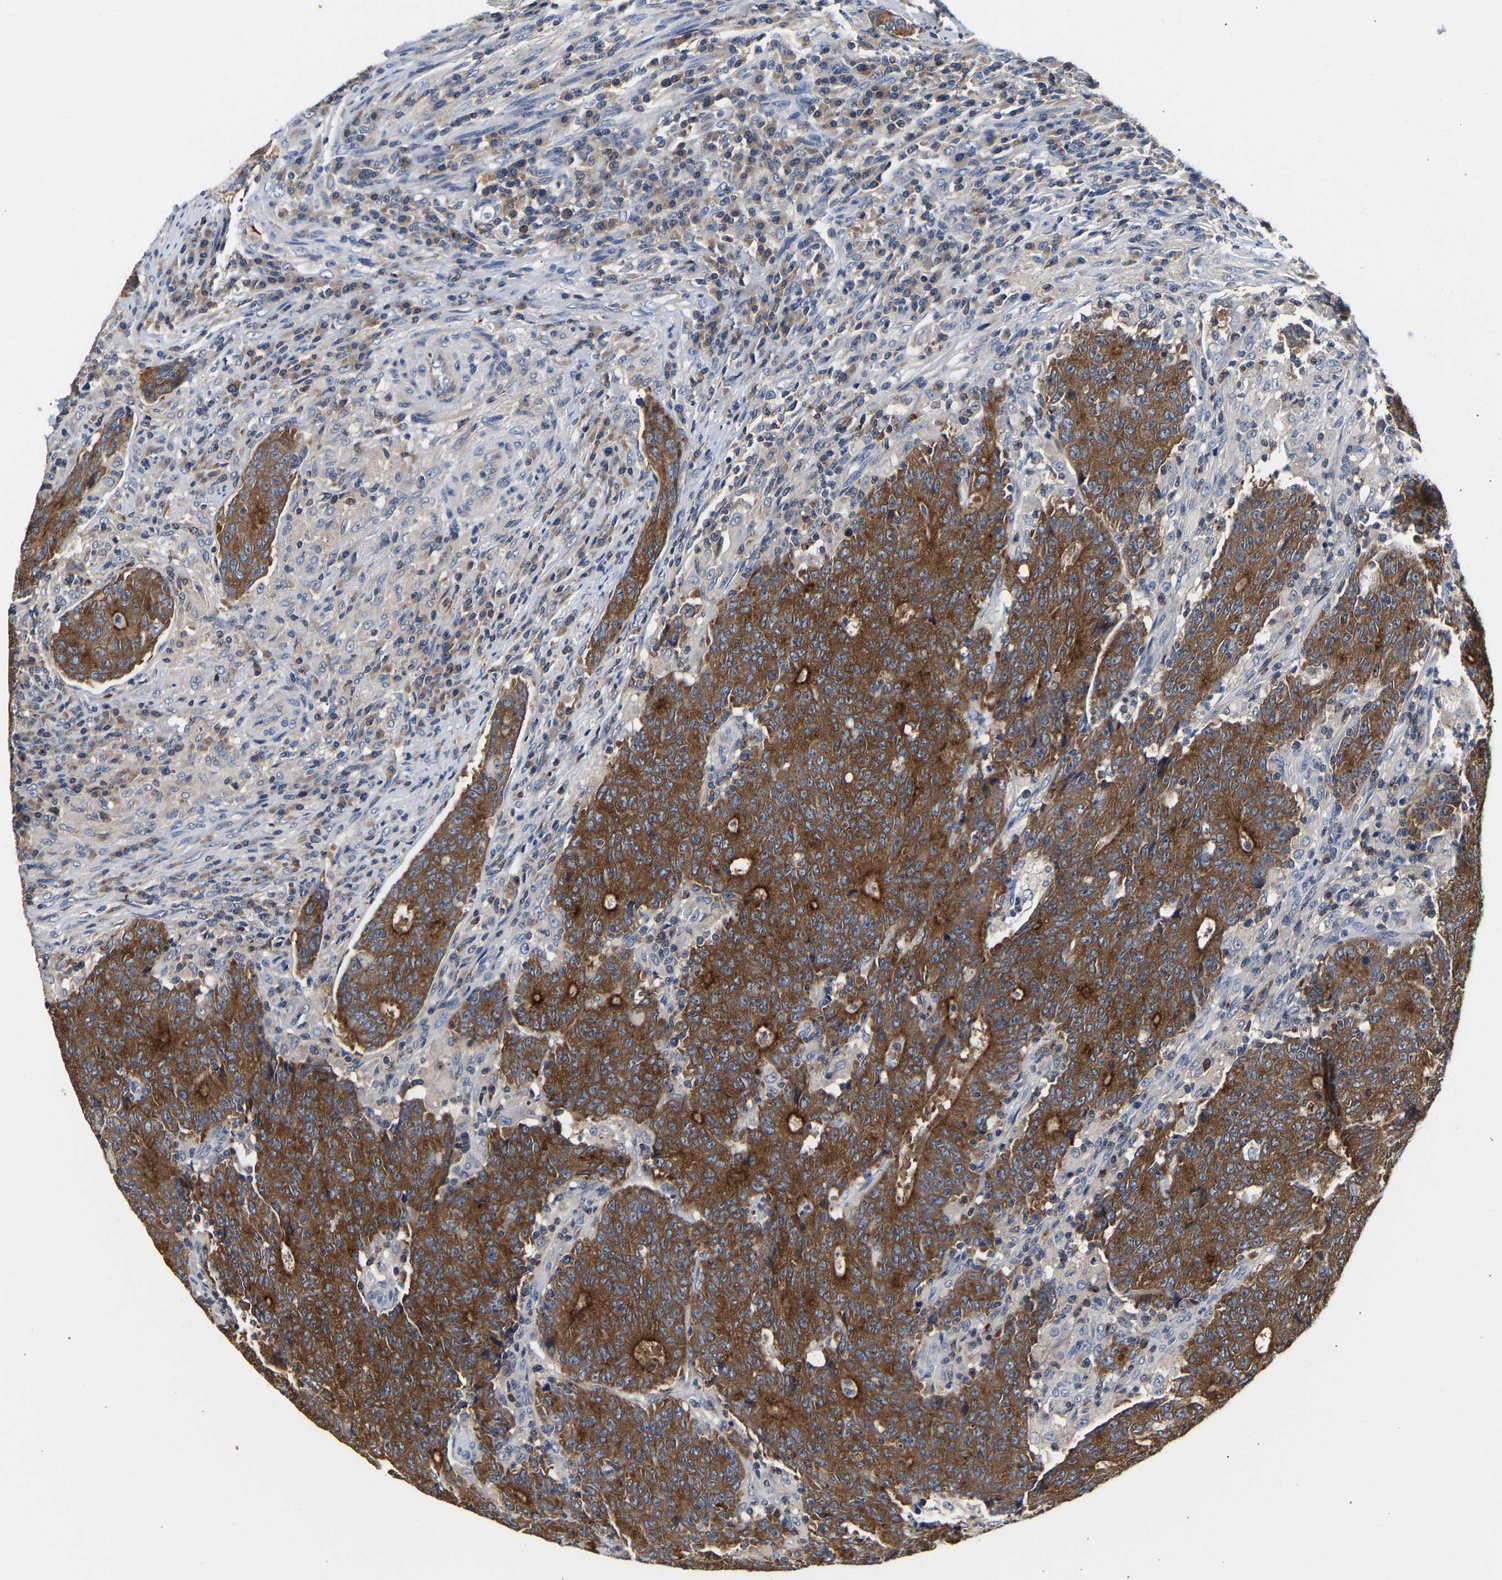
{"staining": {"intensity": "strong", "quantity": ">75%", "location": "cytoplasmic/membranous"}, "tissue": "colorectal cancer", "cell_type": "Tumor cells", "image_type": "cancer", "snomed": [{"axis": "morphology", "description": "Normal tissue, NOS"}, {"axis": "morphology", "description": "Adenocarcinoma, NOS"}, {"axis": "topography", "description": "Colon"}], "caption": "Immunohistochemistry staining of colorectal cancer, which demonstrates high levels of strong cytoplasmic/membranous staining in about >75% of tumor cells indicating strong cytoplasmic/membranous protein staining. The staining was performed using DAB (3,3'-diaminobenzidine) (brown) for protein detection and nuclei were counterstained in hematoxylin (blue).", "gene": "LRBA", "patient": {"sex": "female", "age": 75}}